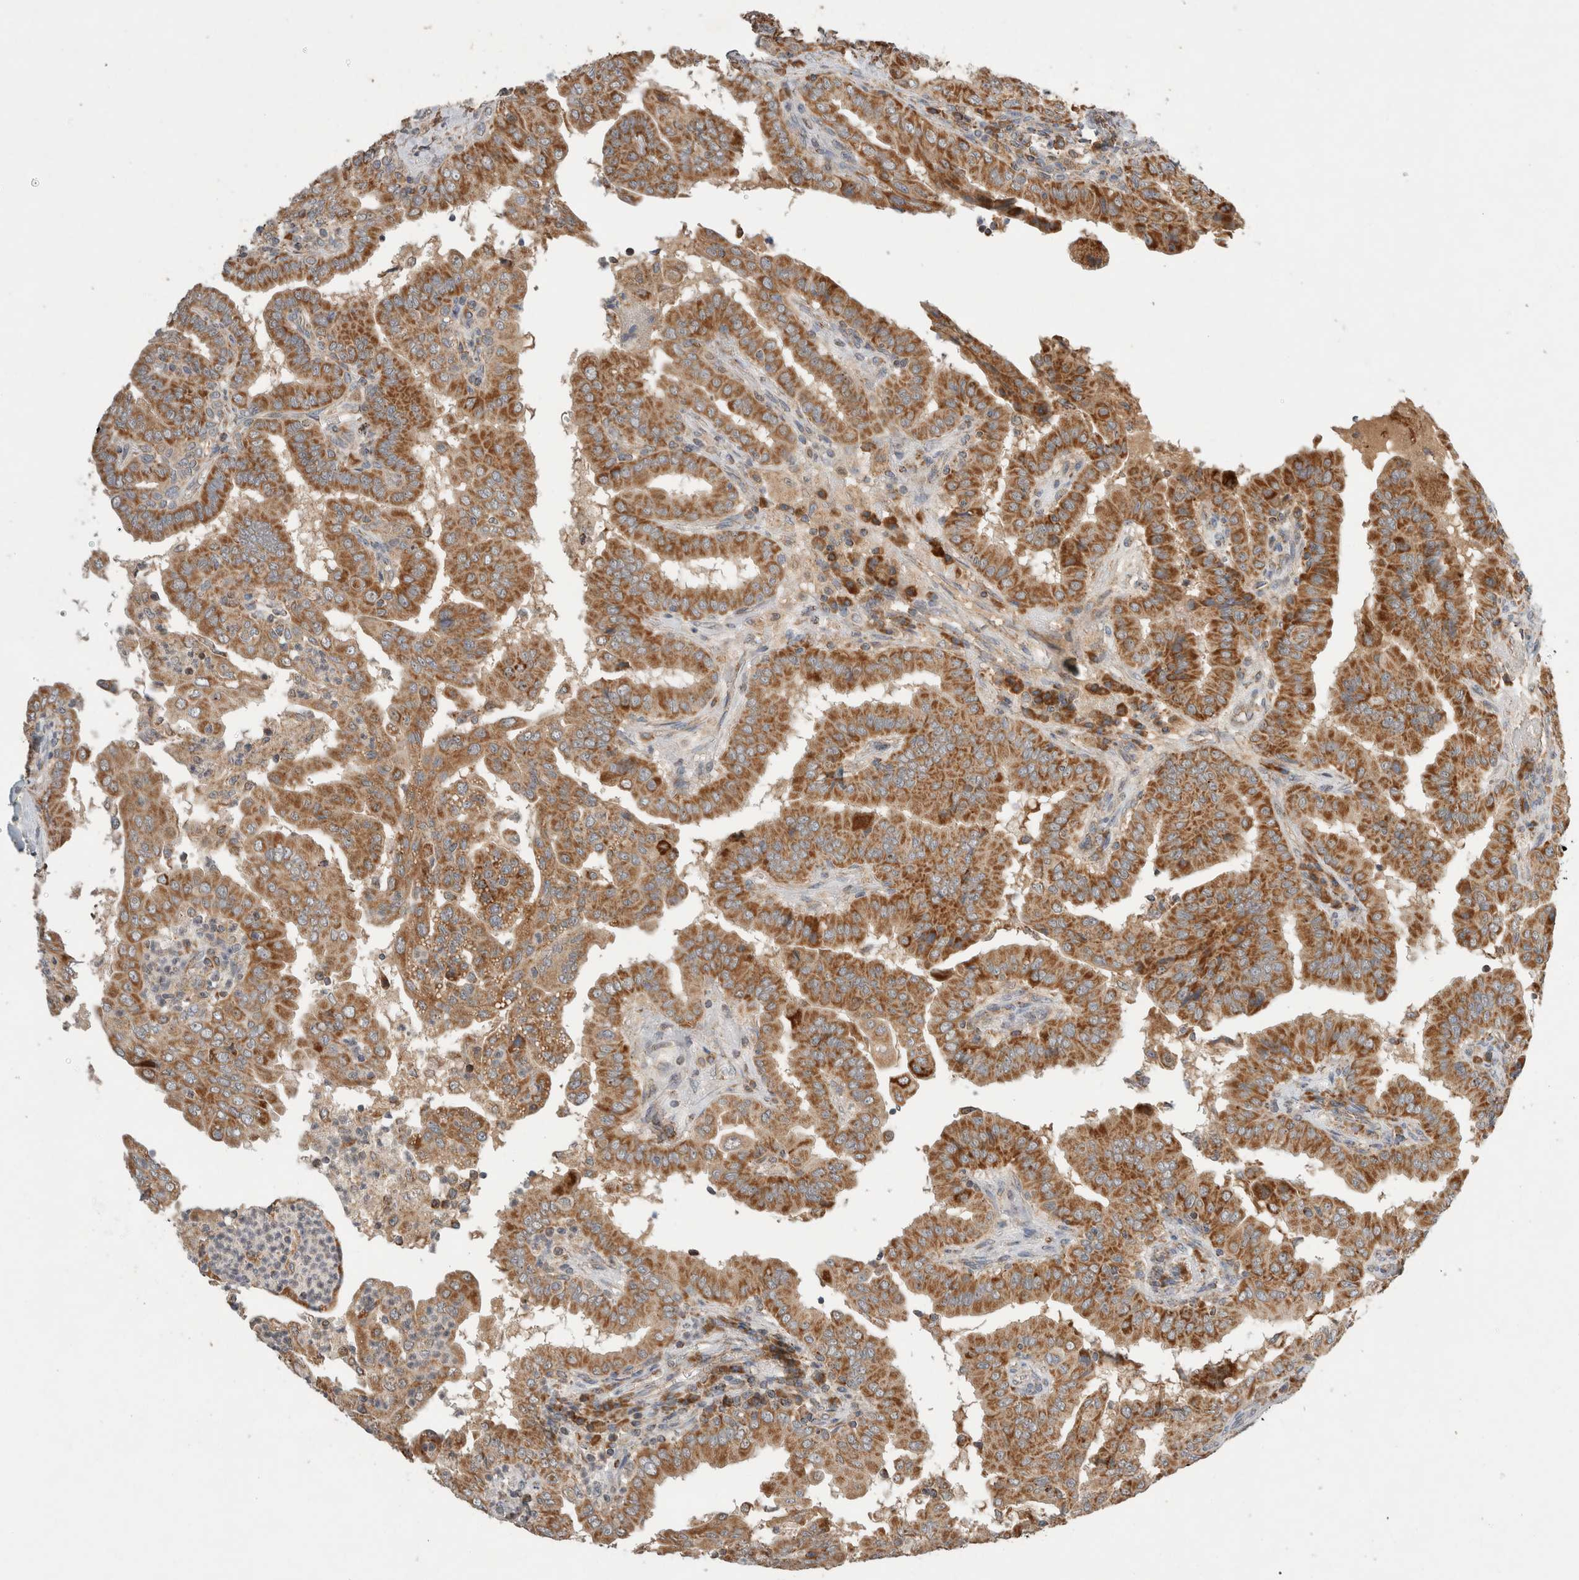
{"staining": {"intensity": "moderate", "quantity": ">75%", "location": "cytoplasmic/membranous"}, "tissue": "thyroid cancer", "cell_type": "Tumor cells", "image_type": "cancer", "snomed": [{"axis": "morphology", "description": "Papillary adenocarcinoma, NOS"}, {"axis": "topography", "description": "Thyroid gland"}], "caption": "Brown immunohistochemical staining in thyroid cancer exhibits moderate cytoplasmic/membranous staining in about >75% of tumor cells.", "gene": "AMPD1", "patient": {"sex": "male", "age": 33}}